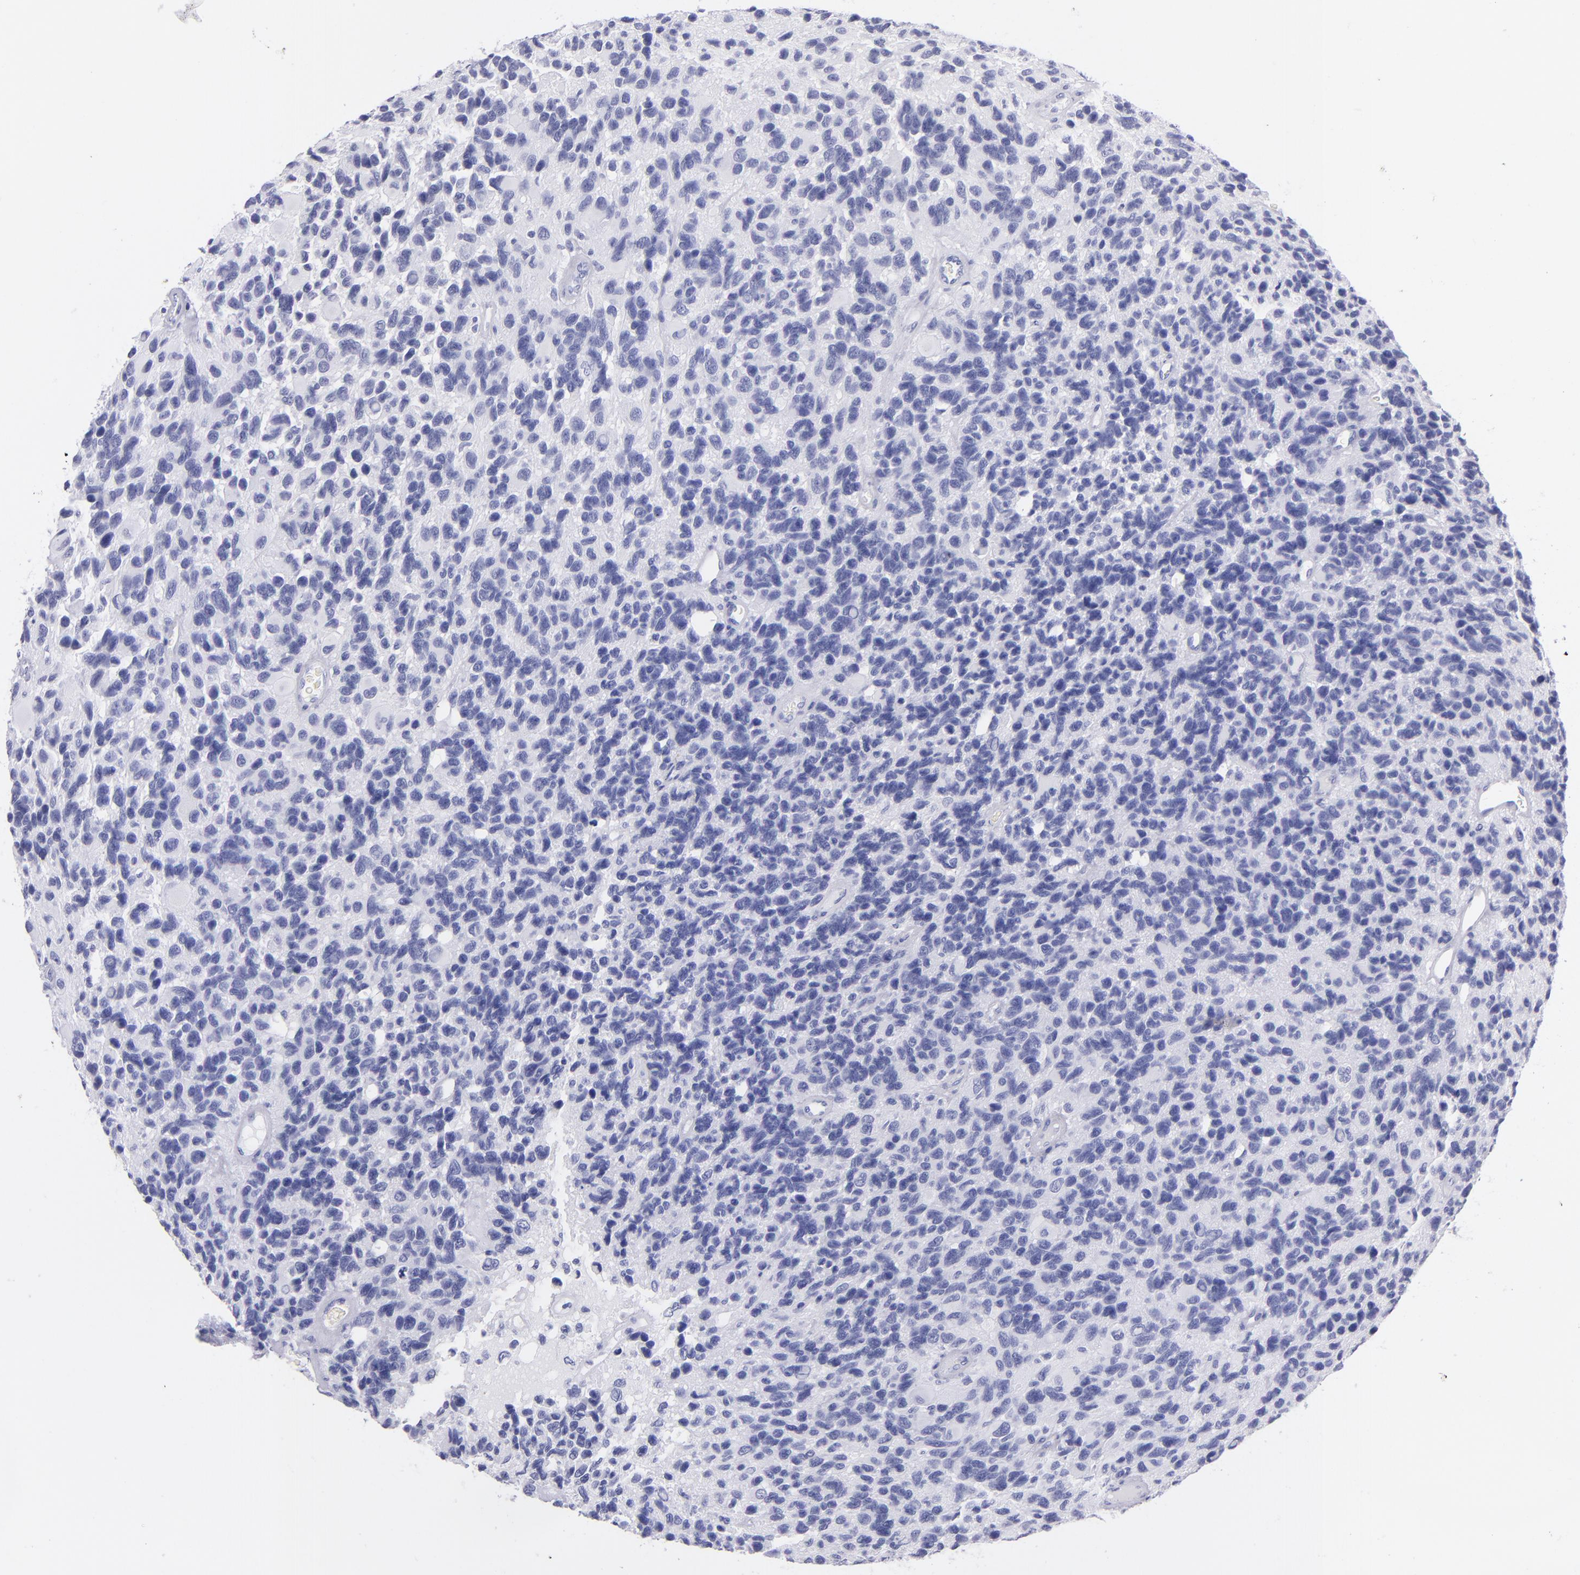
{"staining": {"intensity": "negative", "quantity": "none", "location": "none"}, "tissue": "glioma", "cell_type": "Tumor cells", "image_type": "cancer", "snomed": [{"axis": "morphology", "description": "Glioma, malignant, High grade"}, {"axis": "topography", "description": "Brain"}], "caption": "Histopathology image shows no protein positivity in tumor cells of malignant glioma (high-grade) tissue.", "gene": "PRPH", "patient": {"sex": "male", "age": 77}}